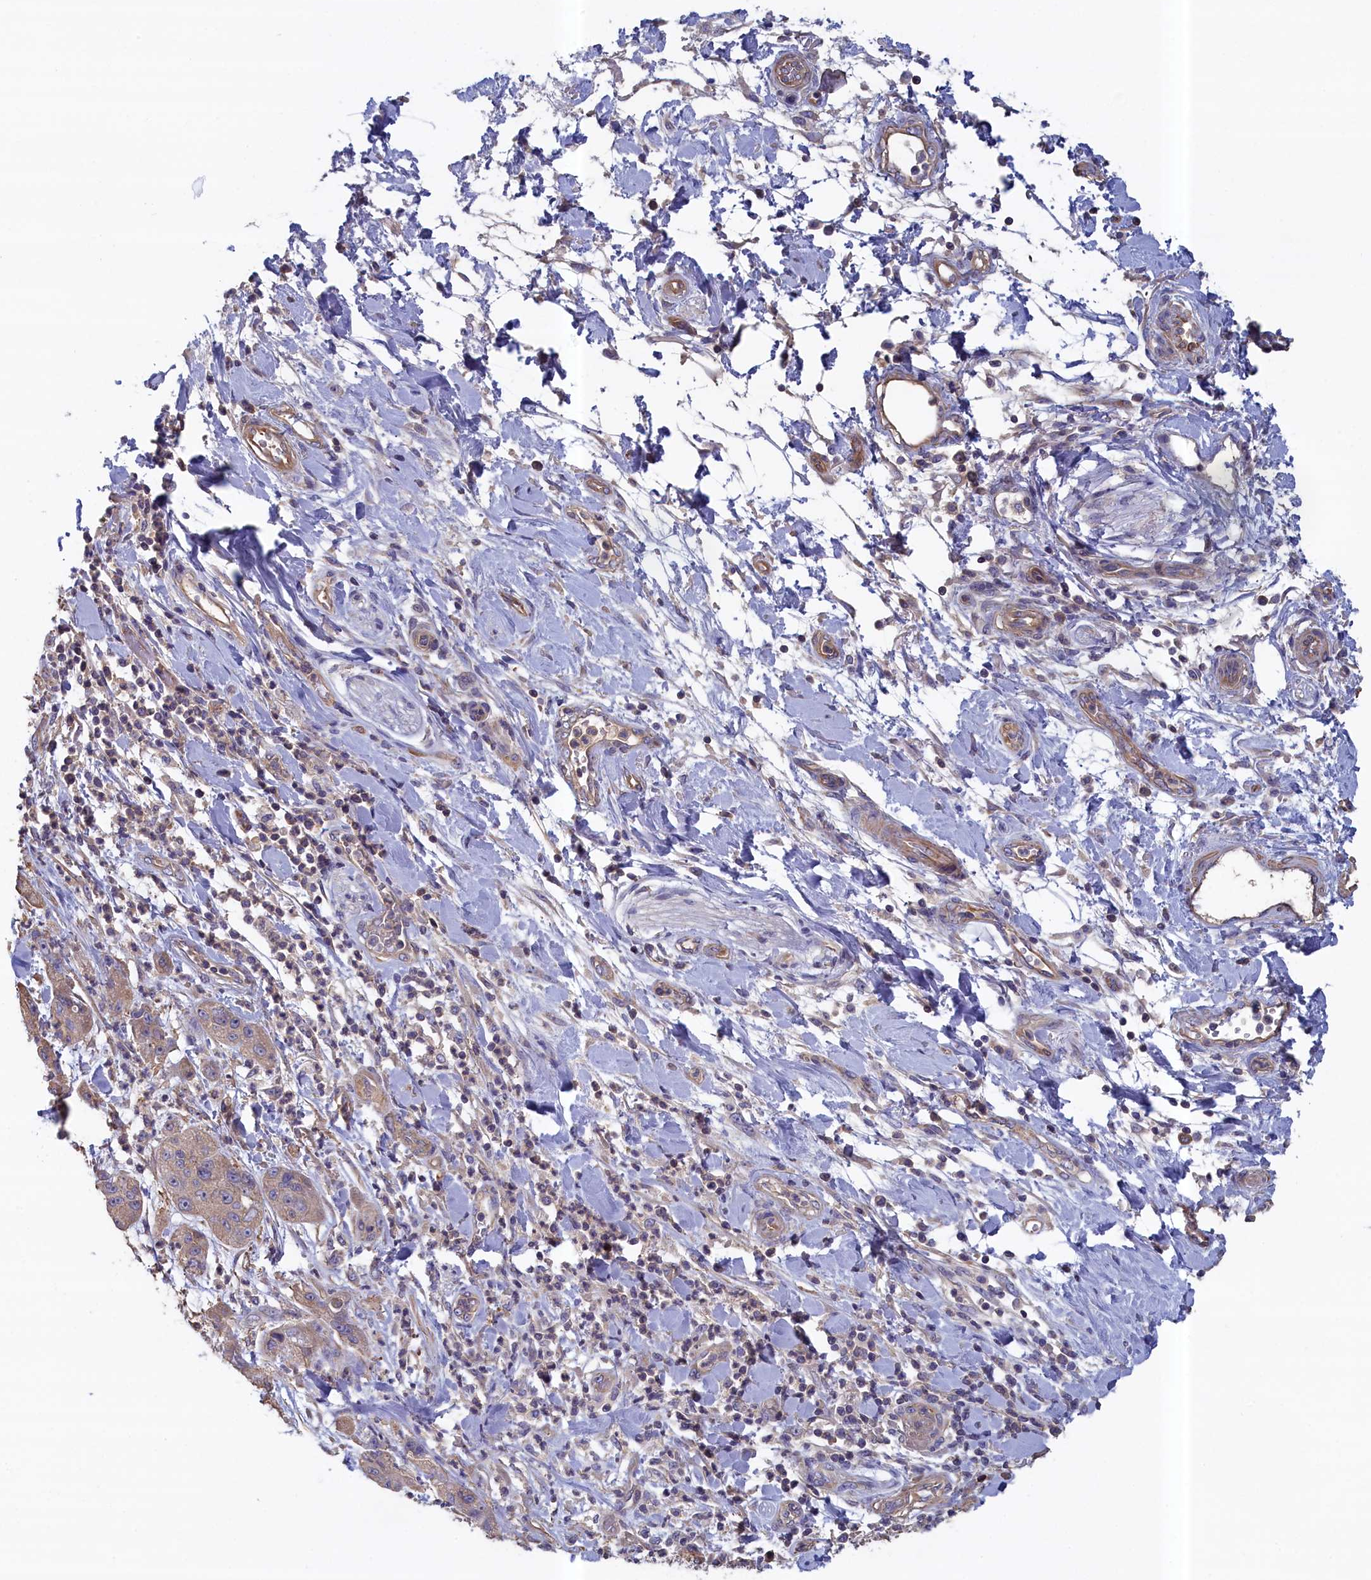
{"staining": {"intensity": "moderate", "quantity": "25%-75%", "location": "cytoplasmic/membranous"}, "tissue": "pancreatic cancer", "cell_type": "Tumor cells", "image_type": "cancer", "snomed": [{"axis": "morphology", "description": "Adenocarcinoma, NOS"}, {"axis": "topography", "description": "Pancreas"}], "caption": "Adenocarcinoma (pancreatic) stained for a protein (brown) exhibits moderate cytoplasmic/membranous positive positivity in about 25%-75% of tumor cells.", "gene": "ANKRD2", "patient": {"sex": "female", "age": 78}}